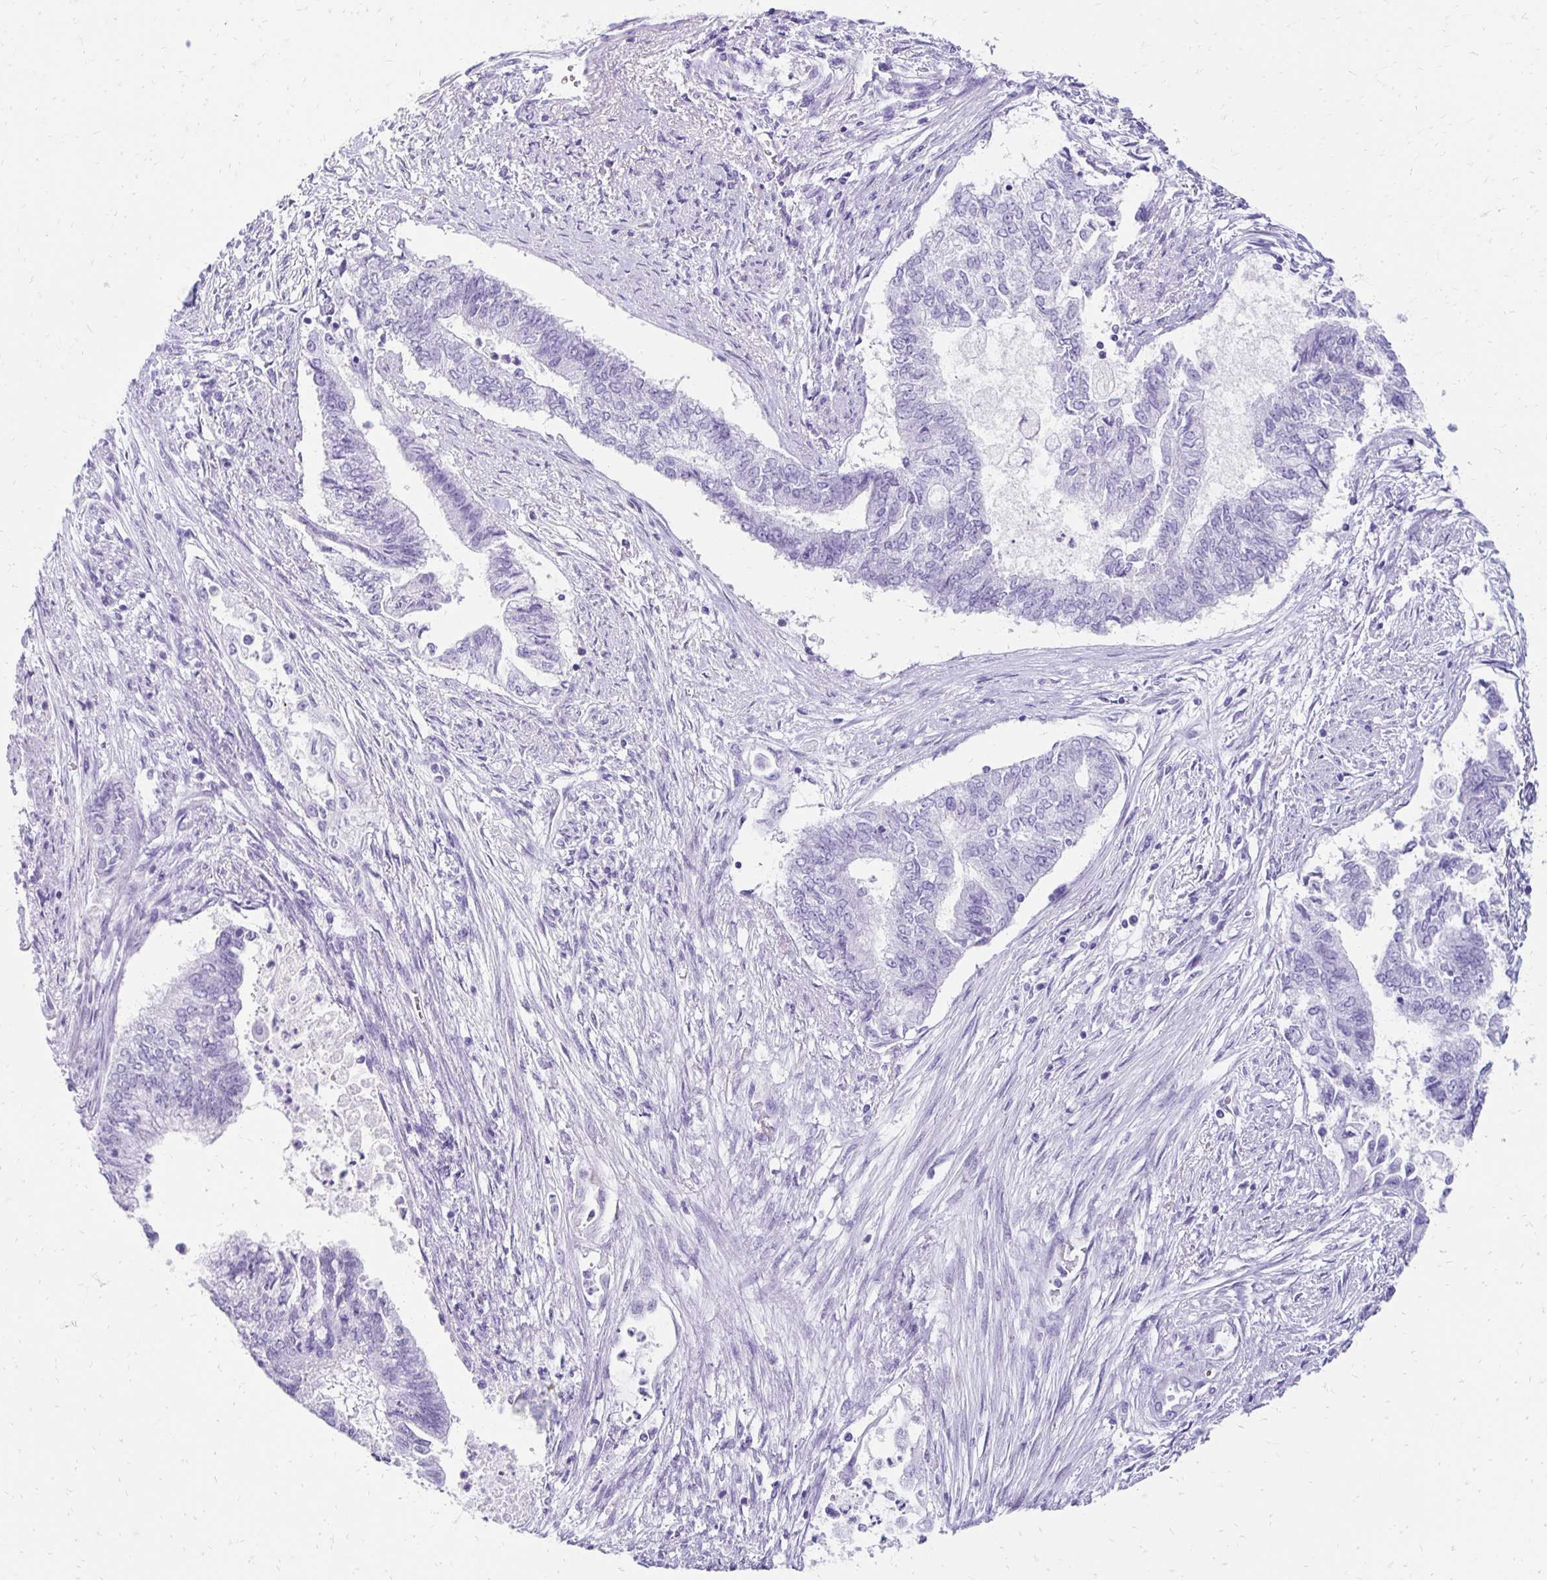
{"staining": {"intensity": "negative", "quantity": "none", "location": "none"}, "tissue": "endometrial cancer", "cell_type": "Tumor cells", "image_type": "cancer", "snomed": [{"axis": "morphology", "description": "Adenocarcinoma, NOS"}, {"axis": "topography", "description": "Endometrium"}], "caption": "Immunohistochemistry (IHC) histopathology image of human endometrial adenocarcinoma stained for a protein (brown), which exhibits no positivity in tumor cells.", "gene": "TMEM54", "patient": {"sex": "female", "age": 65}}